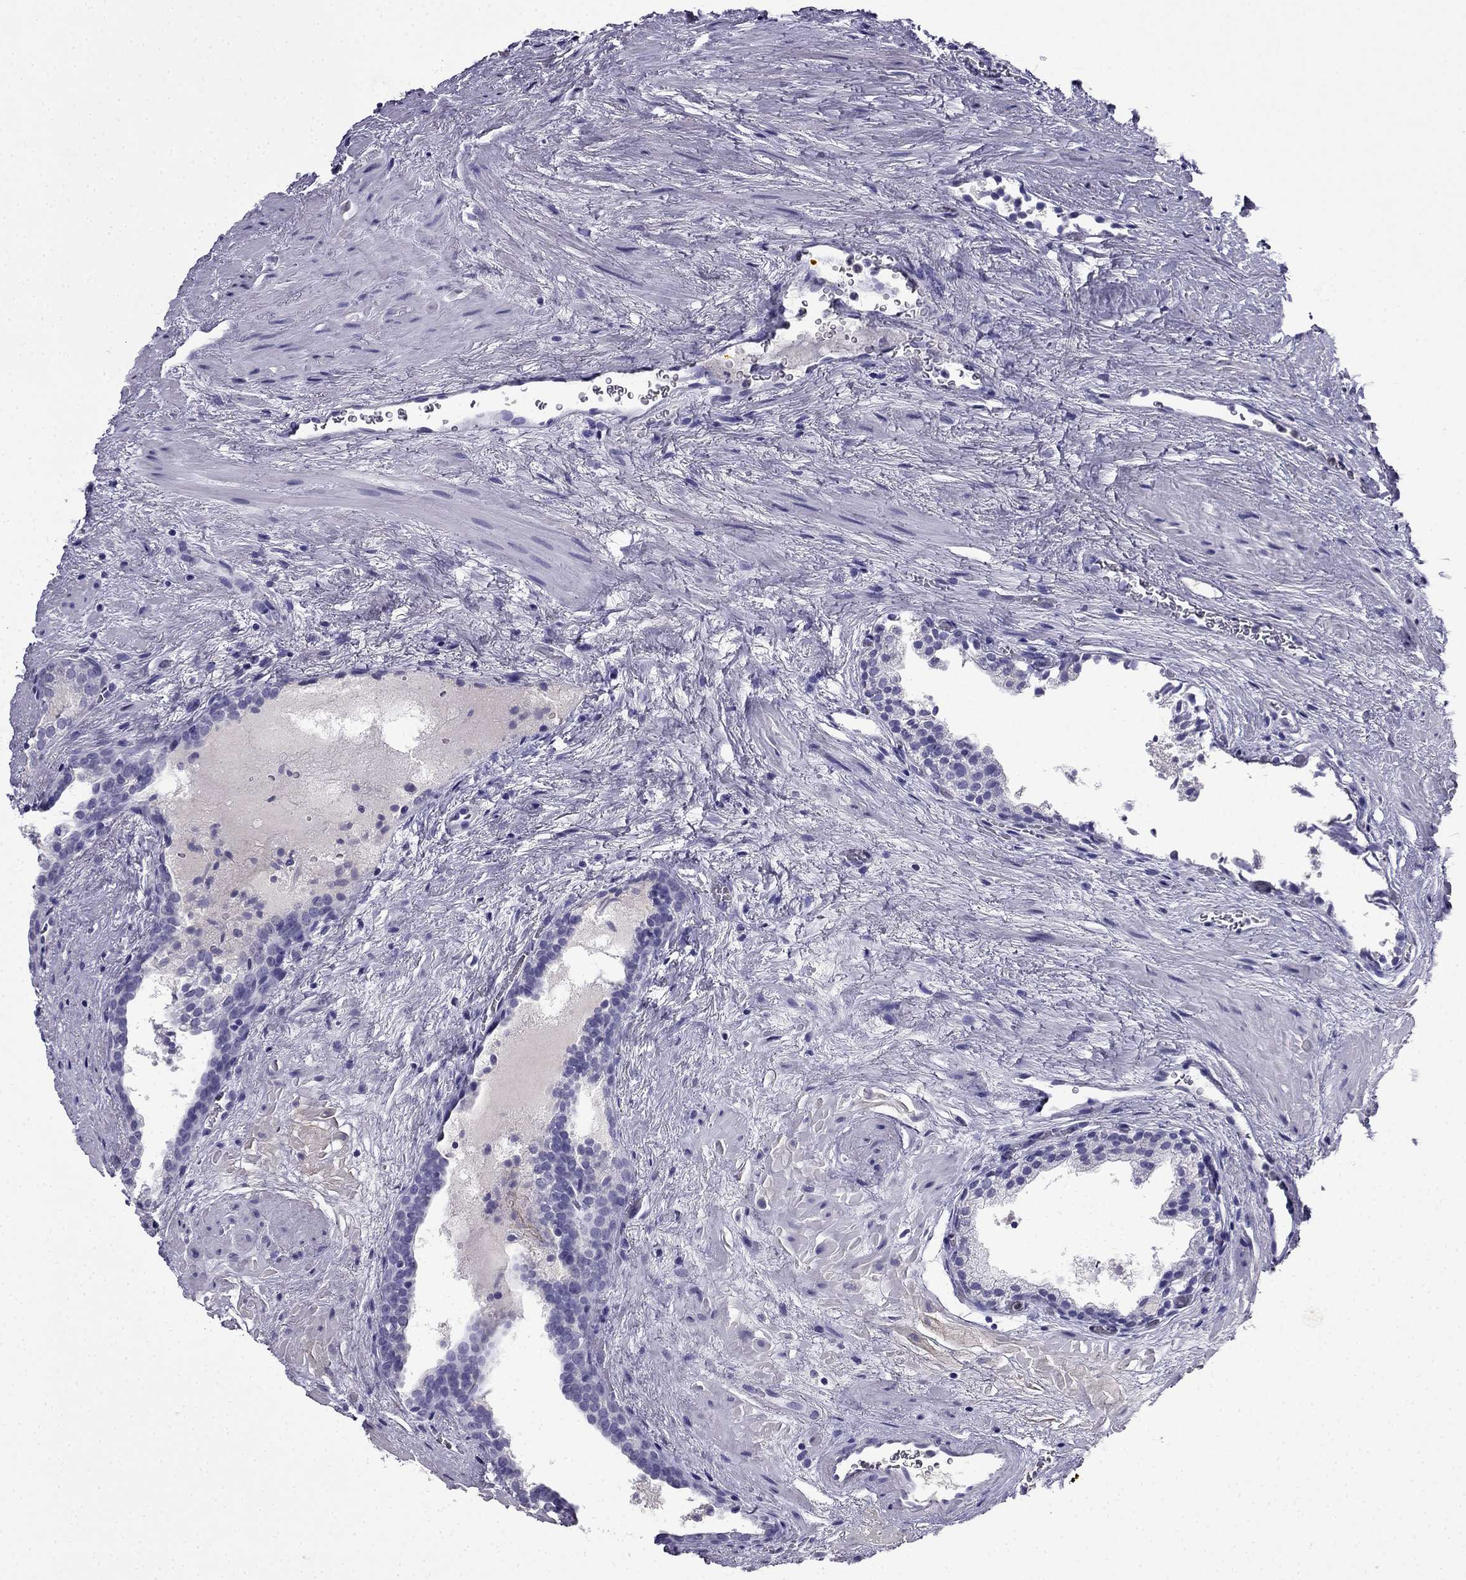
{"staining": {"intensity": "negative", "quantity": "none", "location": "none"}, "tissue": "prostate cancer", "cell_type": "Tumor cells", "image_type": "cancer", "snomed": [{"axis": "morphology", "description": "Adenocarcinoma, NOS"}, {"axis": "topography", "description": "Prostate"}], "caption": "IHC histopathology image of neoplastic tissue: human prostate cancer (adenocarcinoma) stained with DAB demonstrates no significant protein expression in tumor cells. (DAB (3,3'-diaminobenzidine) IHC with hematoxylin counter stain).", "gene": "CDHR4", "patient": {"sex": "male", "age": 66}}